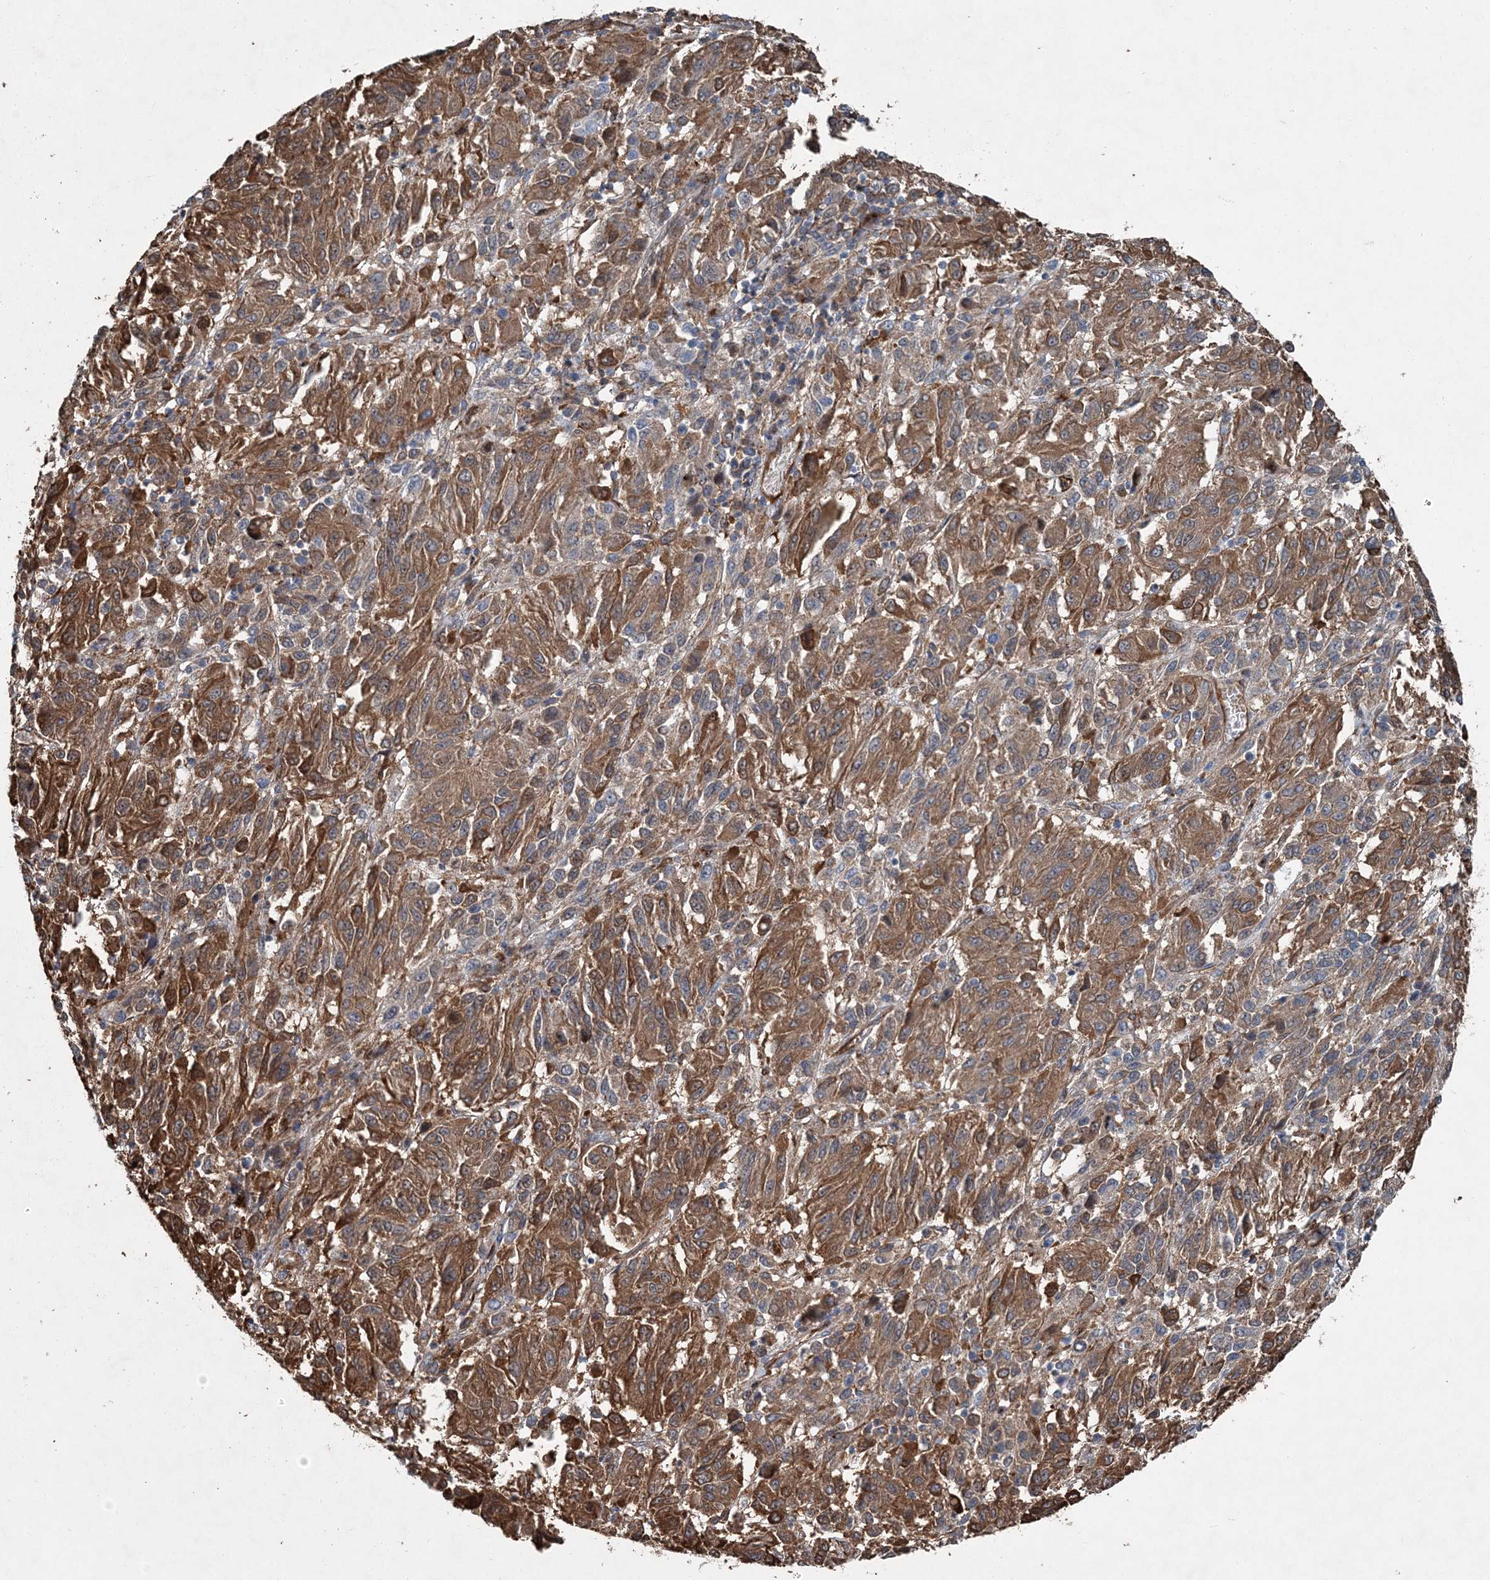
{"staining": {"intensity": "strong", "quantity": ">75%", "location": "cytoplasmic/membranous"}, "tissue": "melanoma", "cell_type": "Tumor cells", "image_type": "cancer", "snomed": [{"axis": "morphology", "description": "Malignant melanoma, Metastatic site"}, {"axis": "topography", "description": "Lung"}], "caption": "Protein expression by IHC displays strong cytoplasmic/membranous positivity in approximately >75% of tumor cells in malignant melanoma (metastatic site).", "gene": "SPOPL", "patient": {"sex": "male", "age": 64}}